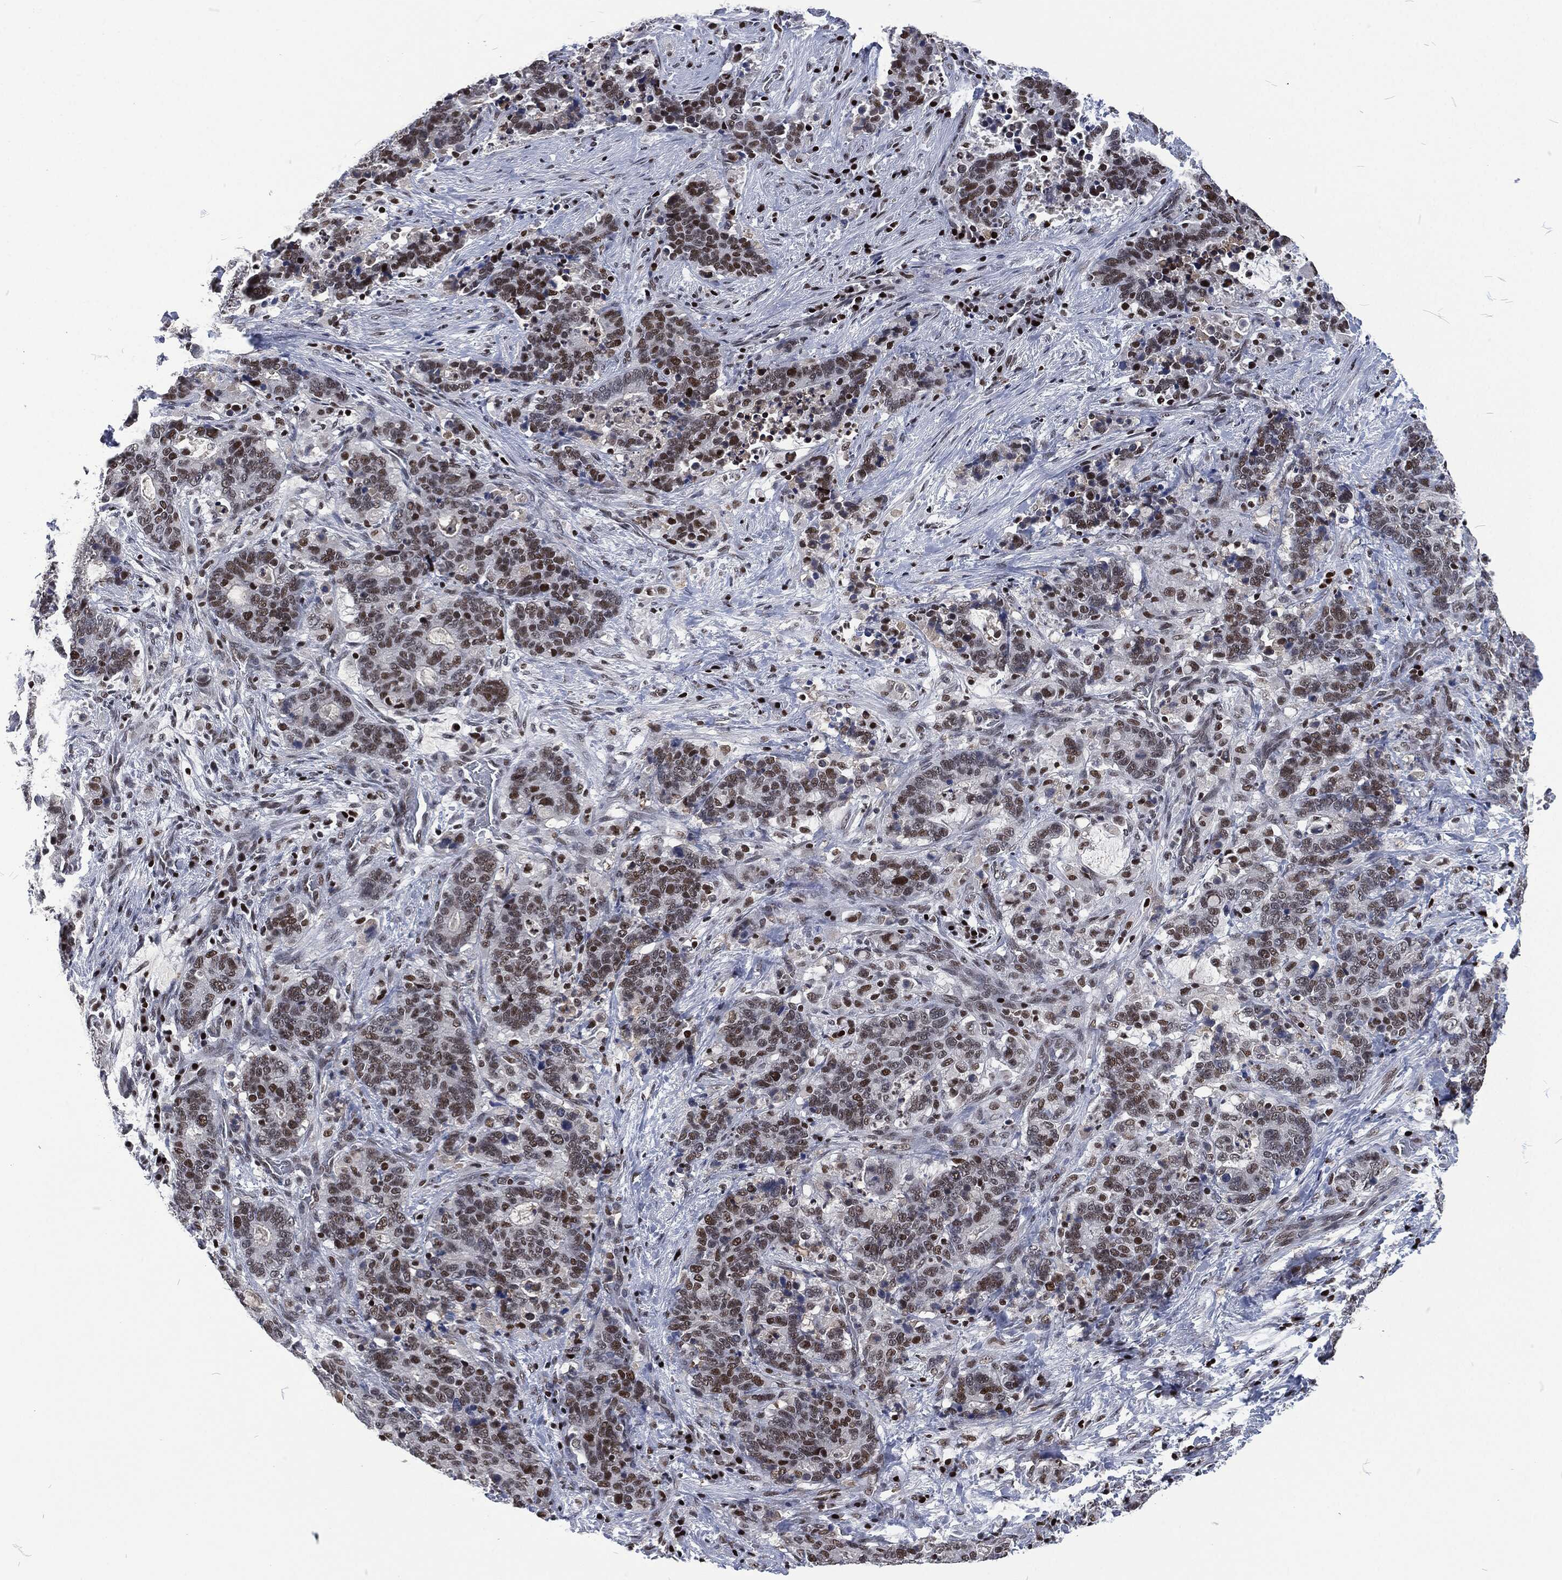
{"staining": {"intensity": "strong", "quantity": "<25%", "location": "nuclear"}, "tissue": "stomach cancer", "cell_type": "Tumor cells", "image_type": "cancer", "snomed": [{"axis": "morphology", "description": "Normal tissue, NOS"}, {"axis": "morphology", "description": "Adenocarcinoma, NOS"}, {"axis": "topography", "description": "Stomach"}], "caption": "Adenocarcinoma (stomach) stained with DAB immunohistochemistry (IHC) shows medium levels of strong nuclear expression in approximately <25% of tumor cells. Ihc stains the protein in brown and the nuclei are stained blue.", "gene": "DCPS", "patient": {"sex": "female", "age": 64}}